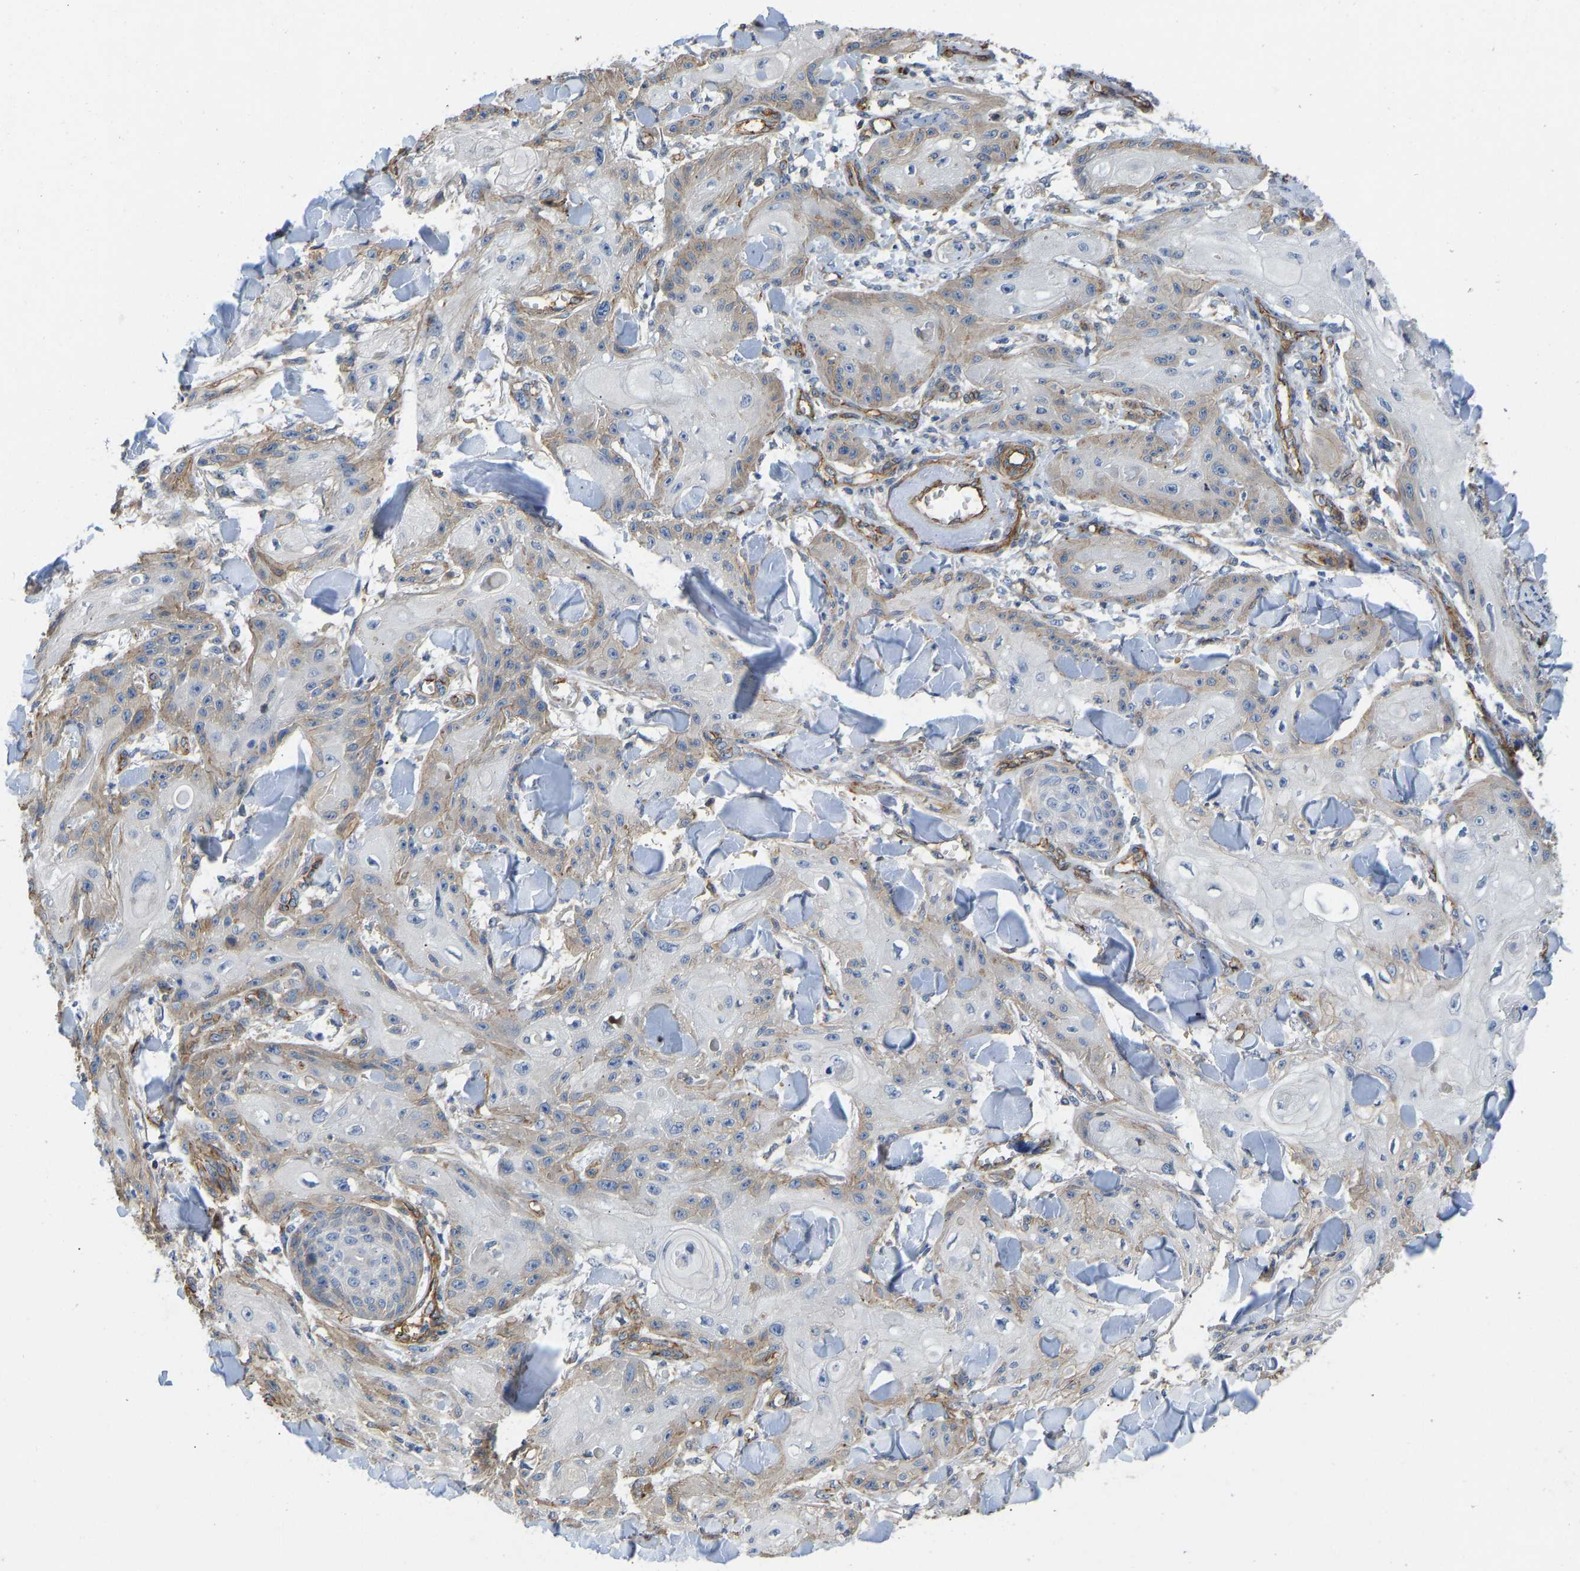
{"staining": {"intensity": "moderate", "quantity": "<25%", "location": "cytoplasmic/membranous"}, "tissue": "skin cancer", "cell_type": "Tumor cells", "image_type": "cancer", "snomed": [{"axis": "morphology", "description": "Squamous cell carcinoma, NOS"}, {"axis": "topography", "description": "Skin"}], "caption": "Human skin squamous cell carcinoma stained for a protein (brown) reveals moderate cytoplasmic/membranous positive expression in approximately <25% of tumor cells.", "gene": "ELMO2", "patient": {"sex": "male", "age": 74}}